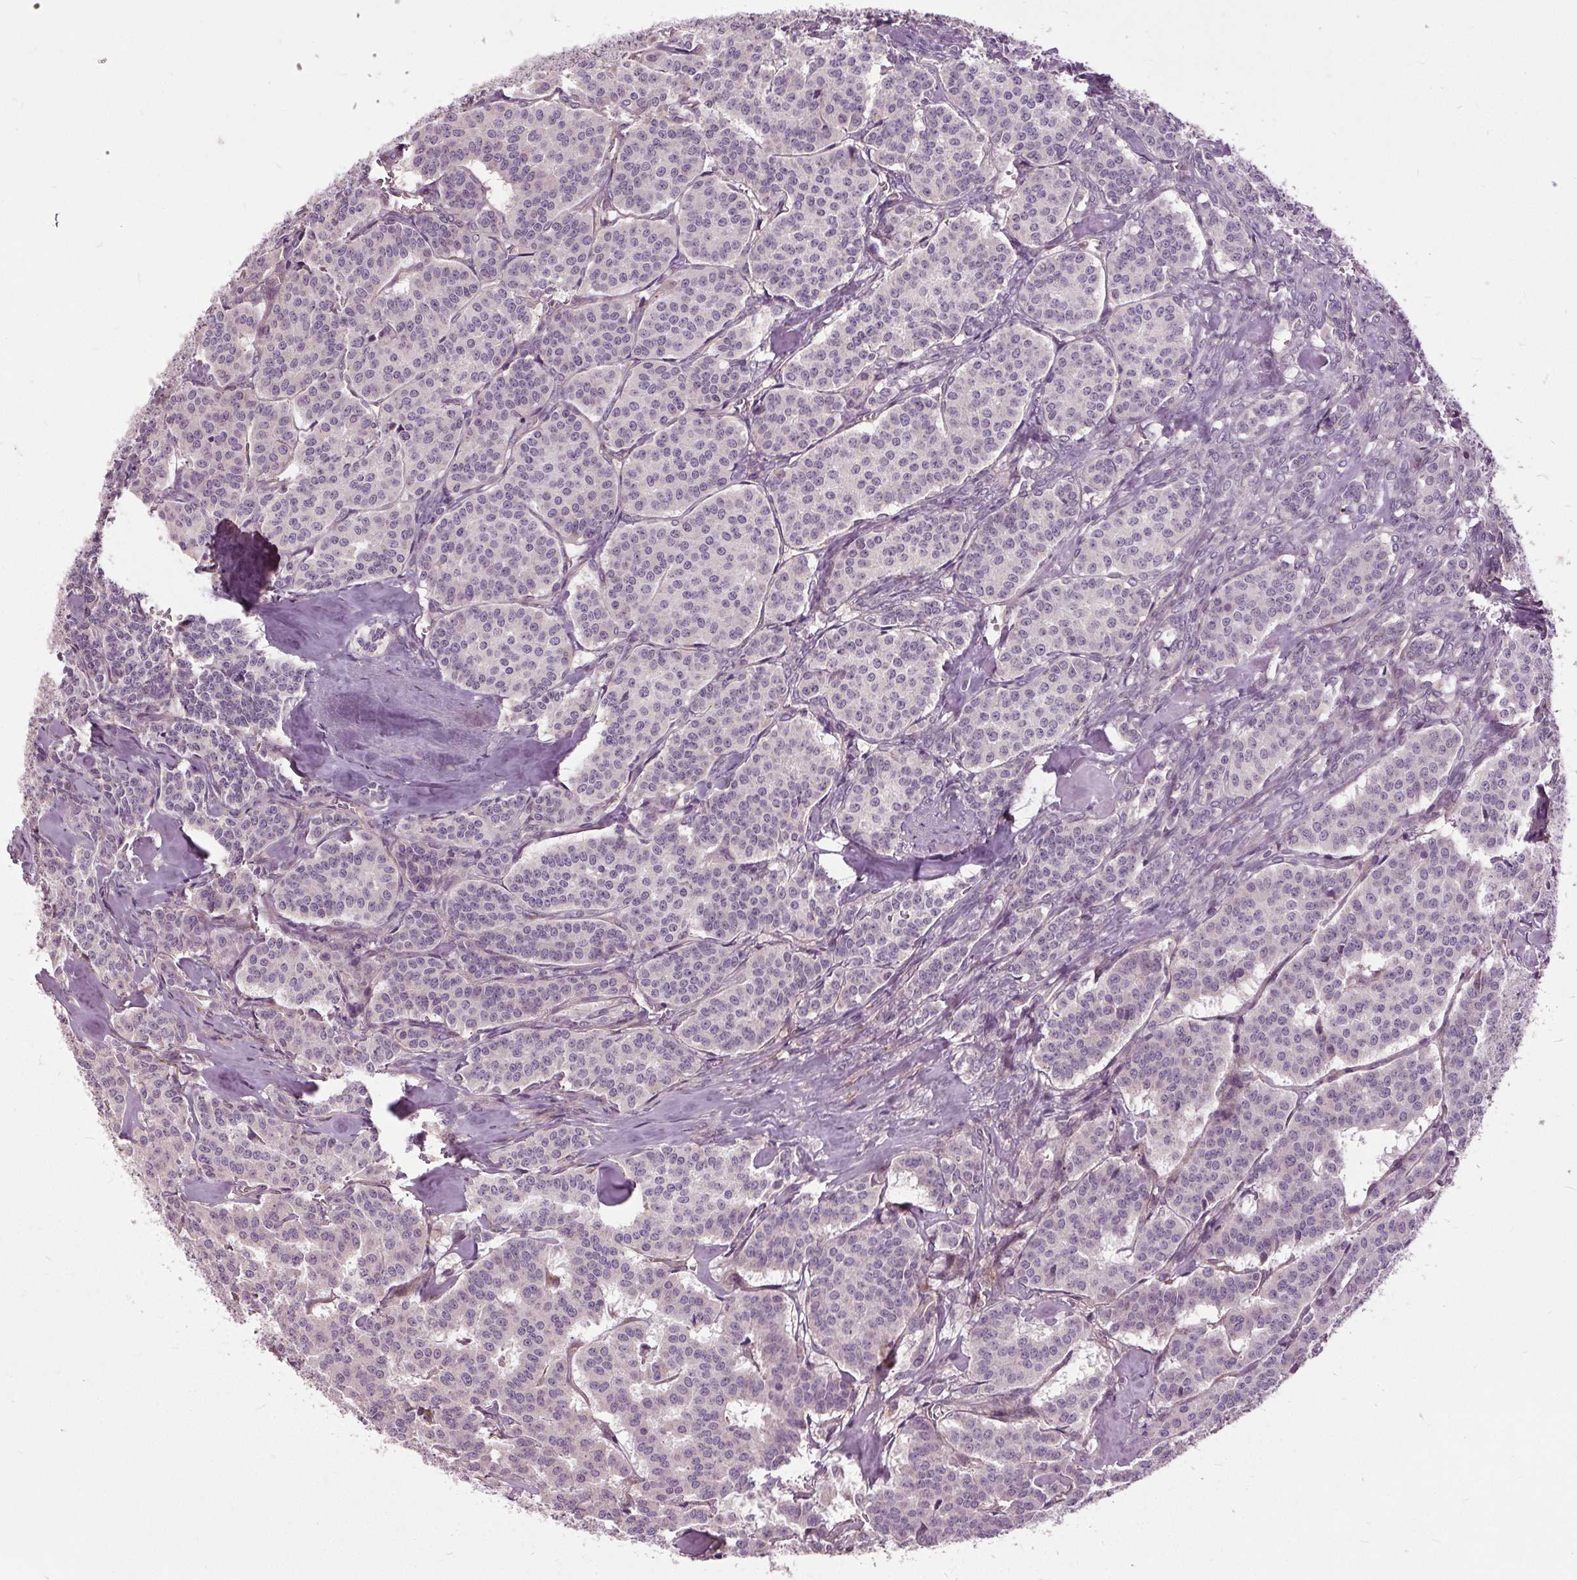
{"staining": {"intensity": "negative", "quantity": "none", "location": "none"}, "tissue": "carcinoid", "cell_type": "Tumor cells", "image_type": "cancer", "snomed": [{"axis": "morphology", "description": "Carcinoid, malignant, NOS"}, {"axis": "topography", "description": "Lung"}], "caption": "Human malignant carcinoid stained for a protein using IHC displays no positivity in tumor cells.", "gene": "PDGFD", "patient": {"sex": "female", "age": 46}}